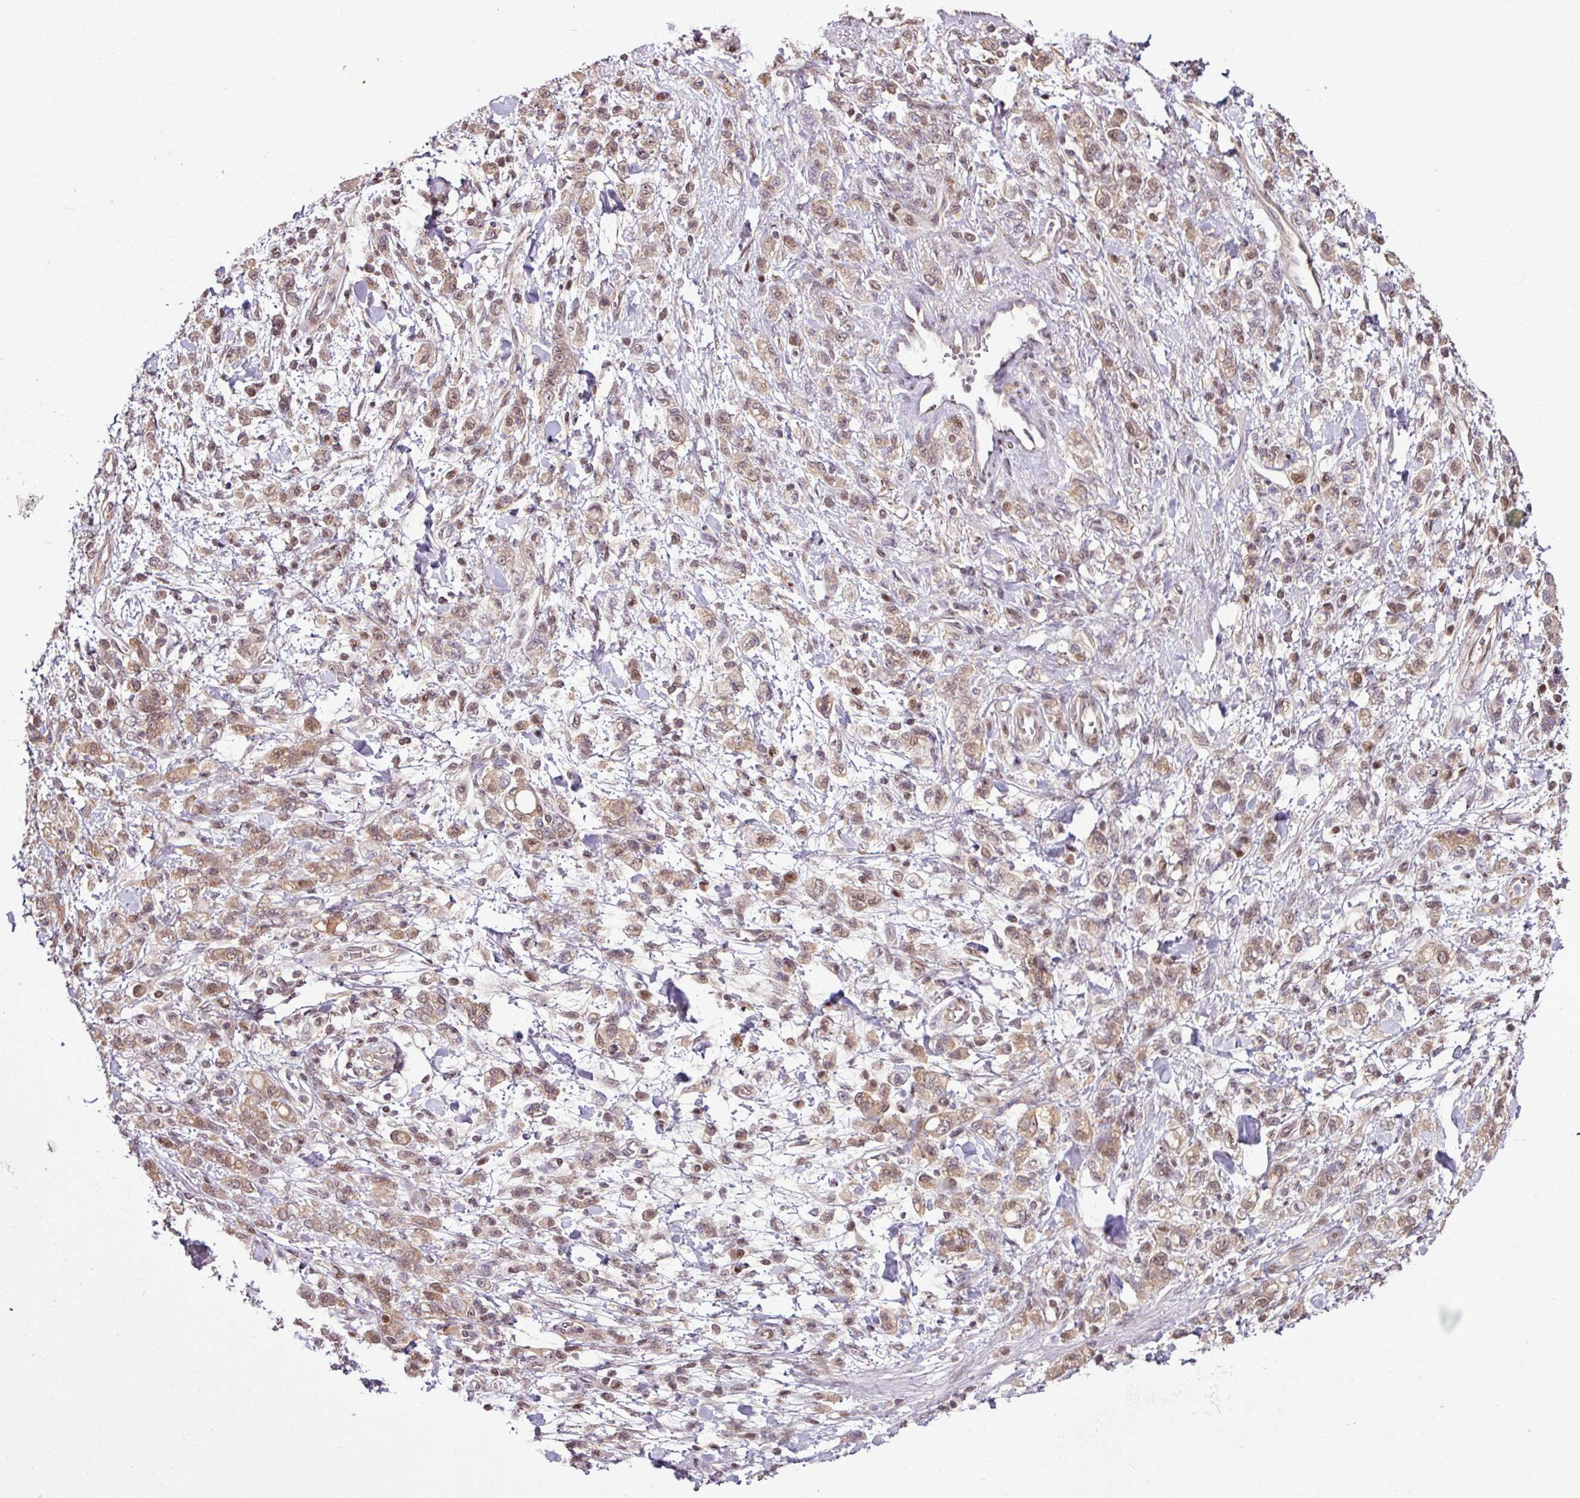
{"staining": {"intensity": "moderate", "quantity": ">75%", "location": "cytoplasmic/membranous,nuclear"}, "tissue": "stomach cancer", "cell_type": "Tumor cells", "image_type": "cancer", "snomed": [{"axis": "morphology", "description": "Adenocarcinoma, NOS"}, {"axis": "topography", "description": "Stomach"}], "caption": "Protein analysis of stomach adenocarcinoma tissue displays moderate cytoplasmic/membranous and nuclear positivity in about >75% of tumor cells.", "gene": "ITPKC", "patient": {"sex": "male", "age": 77}}